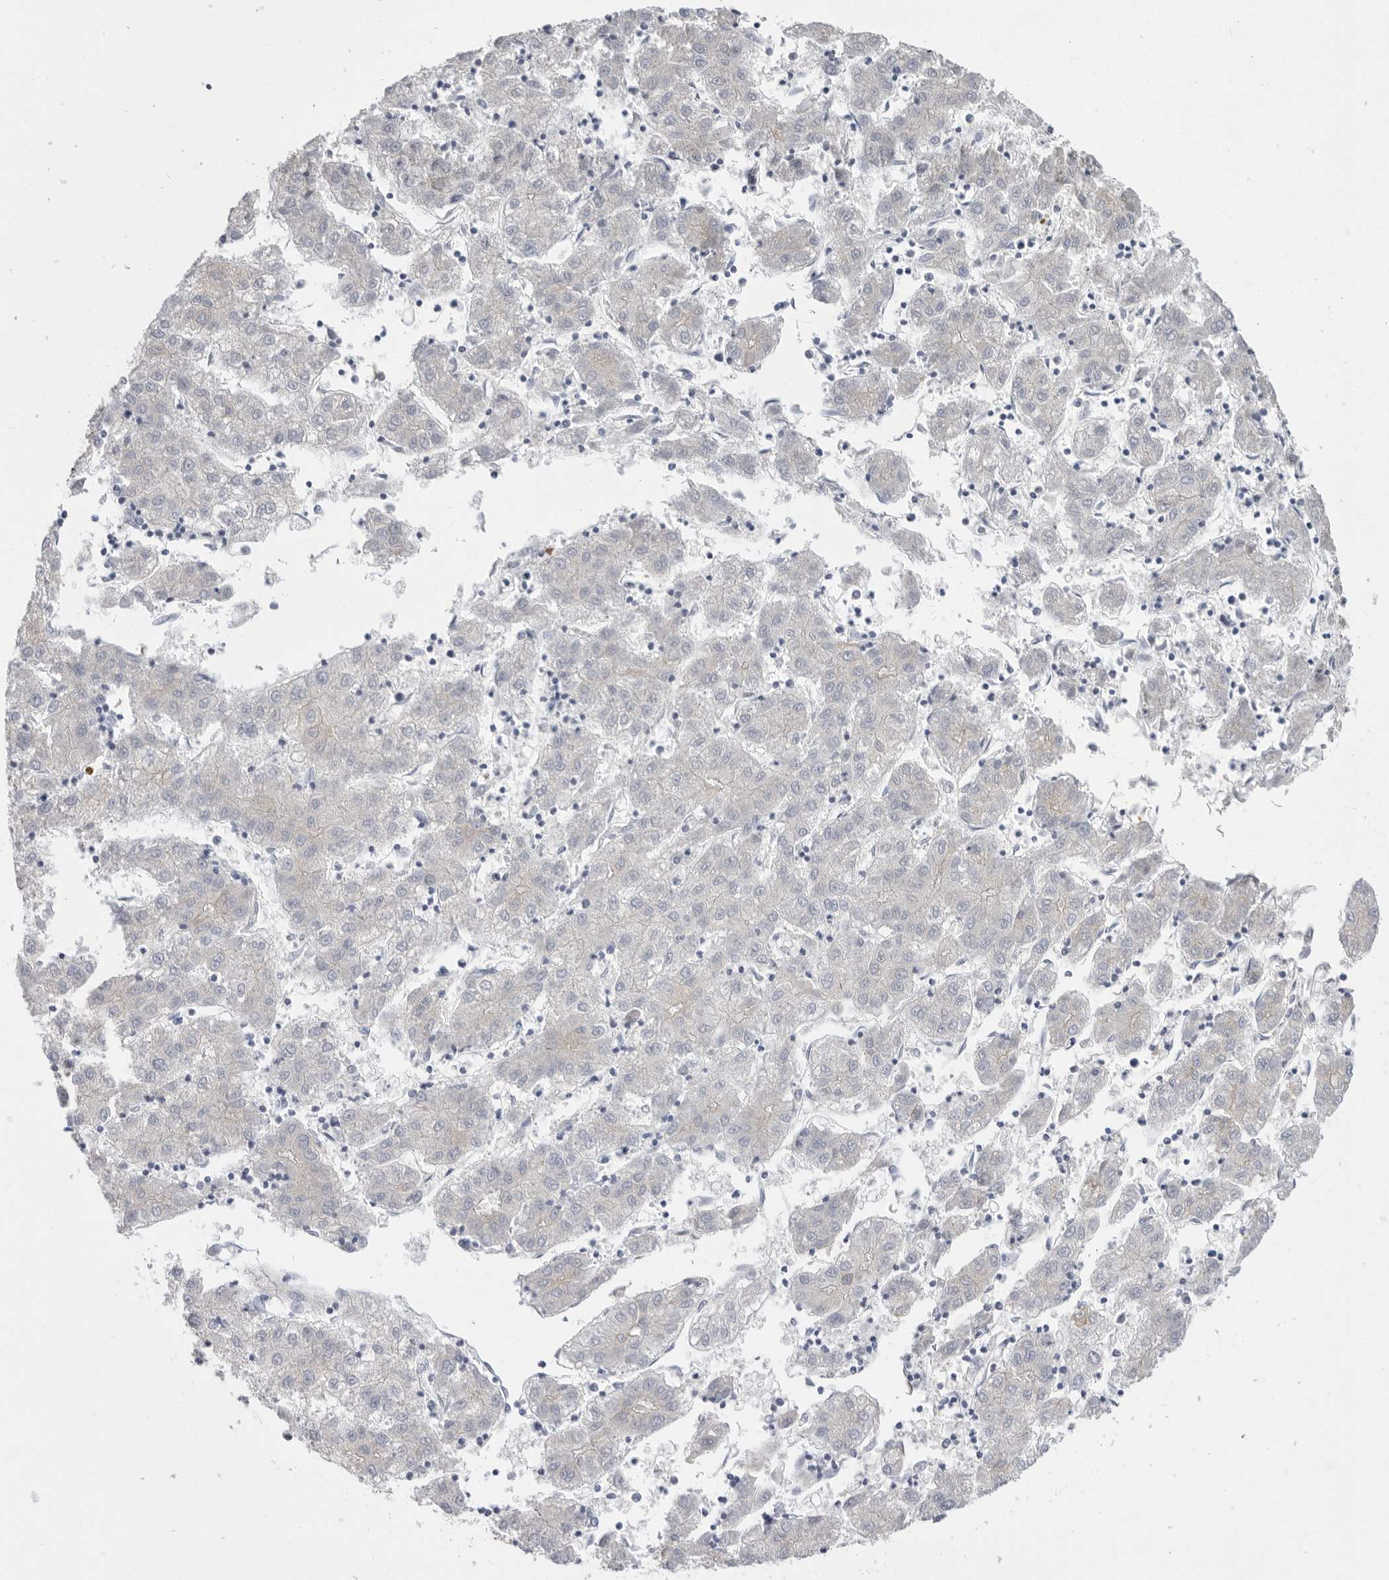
{"staining": {"intensity": "negative", "quantity": "none", "location": "none"}, "tissue": "liver cancer", "cell_type": "Tumor cells", "image_type": "cancer", "snomed": [{"axis": "morphology", "description": "Carcinoma, Hepatocellular, NOS"}, {"axis": "topography", "description": "Liver"}], "caption": "This is an immunohistochemistry photomicrograph of liver cancer (hepatocellular carcinoma). There is no positivity in tumor cells.", "gene": "MTFR1L", "patient": {"sex": "male", "age": 72}}